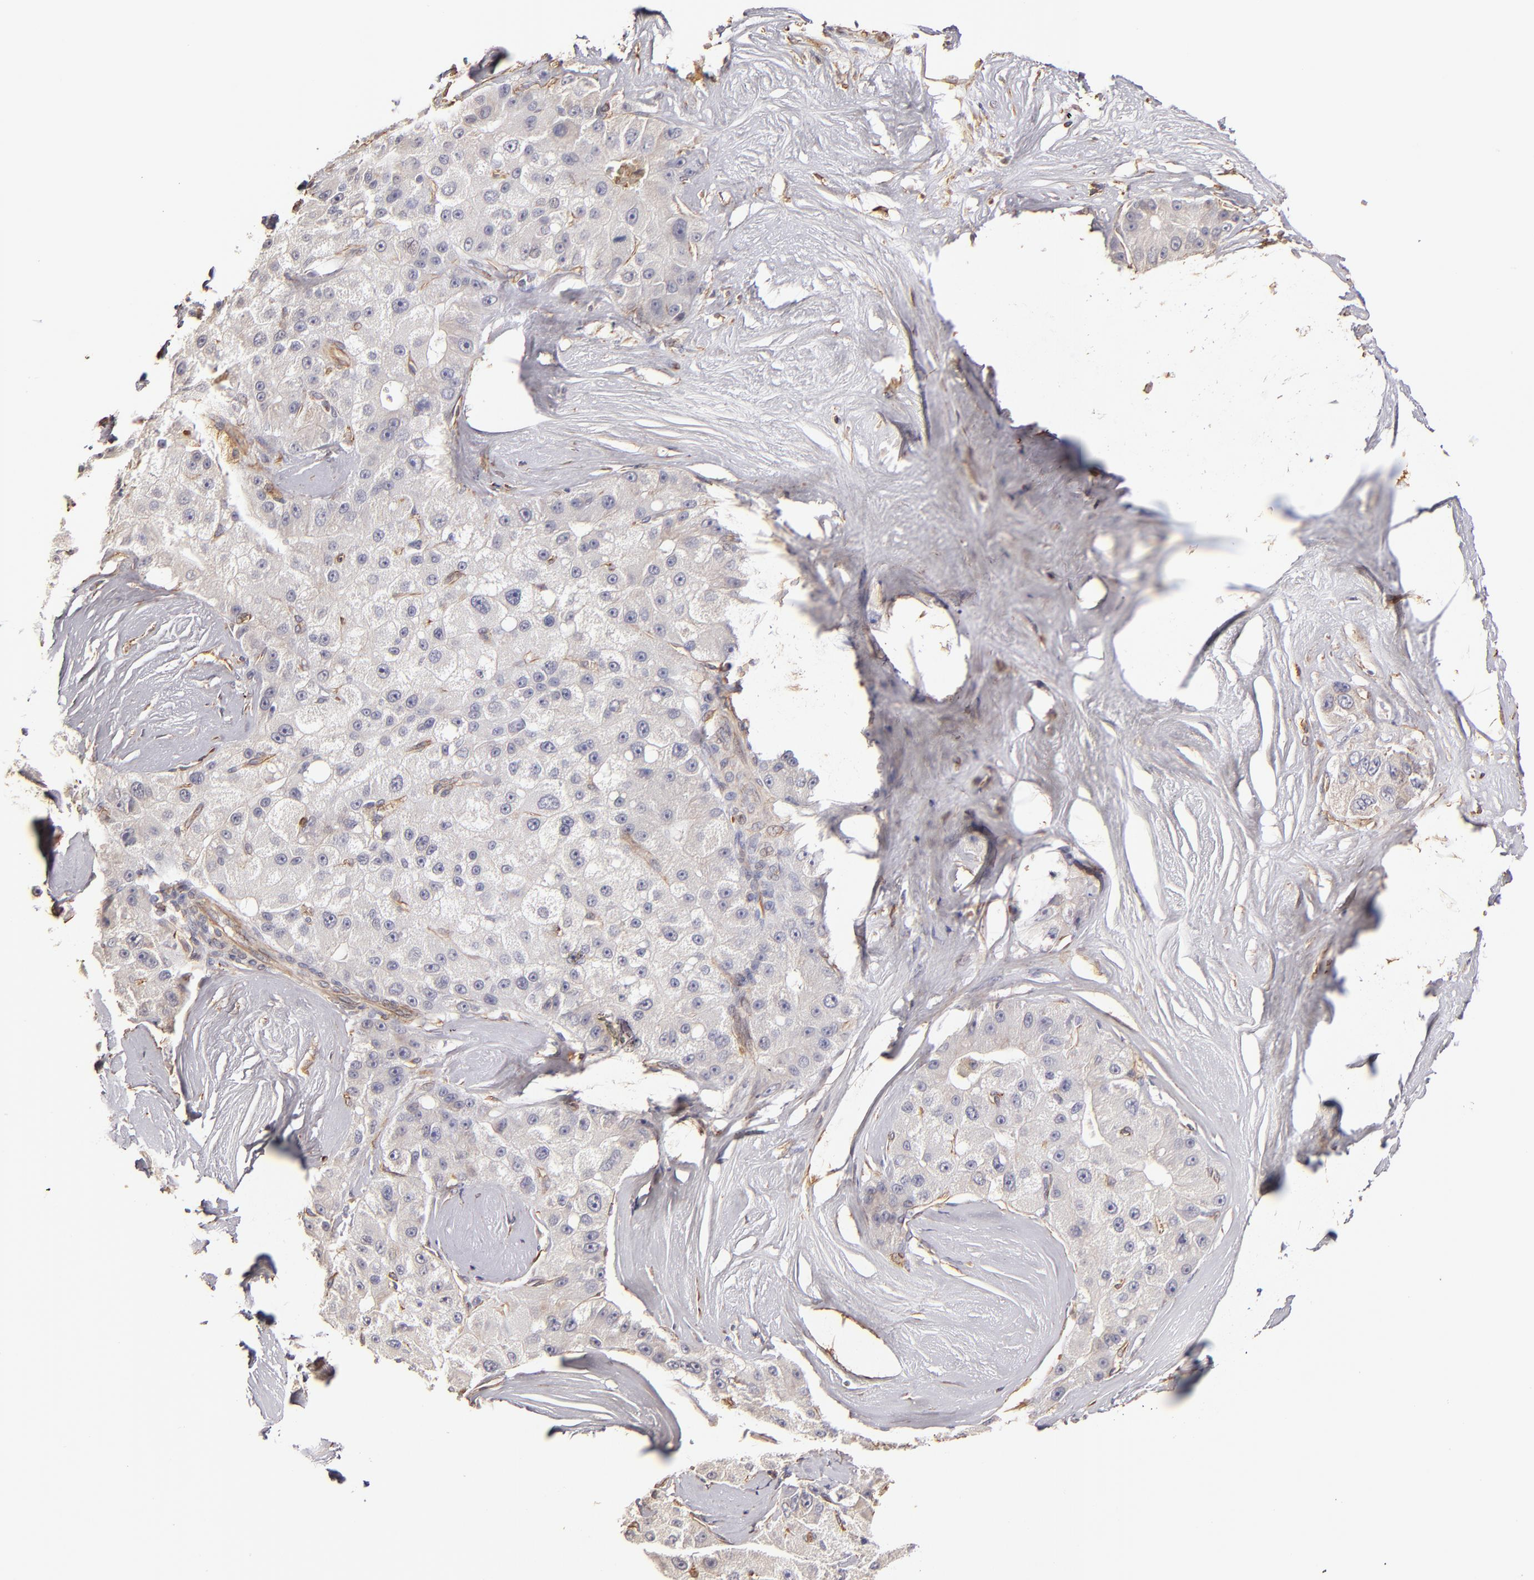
{"staining": {"intensity": "negative", "quantity": "none", "location": "none"}, "tissue": "liver cancer", "cell_type": "Tumor cells", "image_type": "cancer", "snomed": [{"axis": "morphology", "description": "Carcinoma, Hepatocellular, NOS"}, {"axis": "topography", "description": "Liver"}], "caption": "Immunohistochemical staining of hepatocellular carcinoma (liver) demonstrates no significant positivity in tumor cells.", "gene": "ABCC1", "patient": {"sex": "male", "age": 80}}